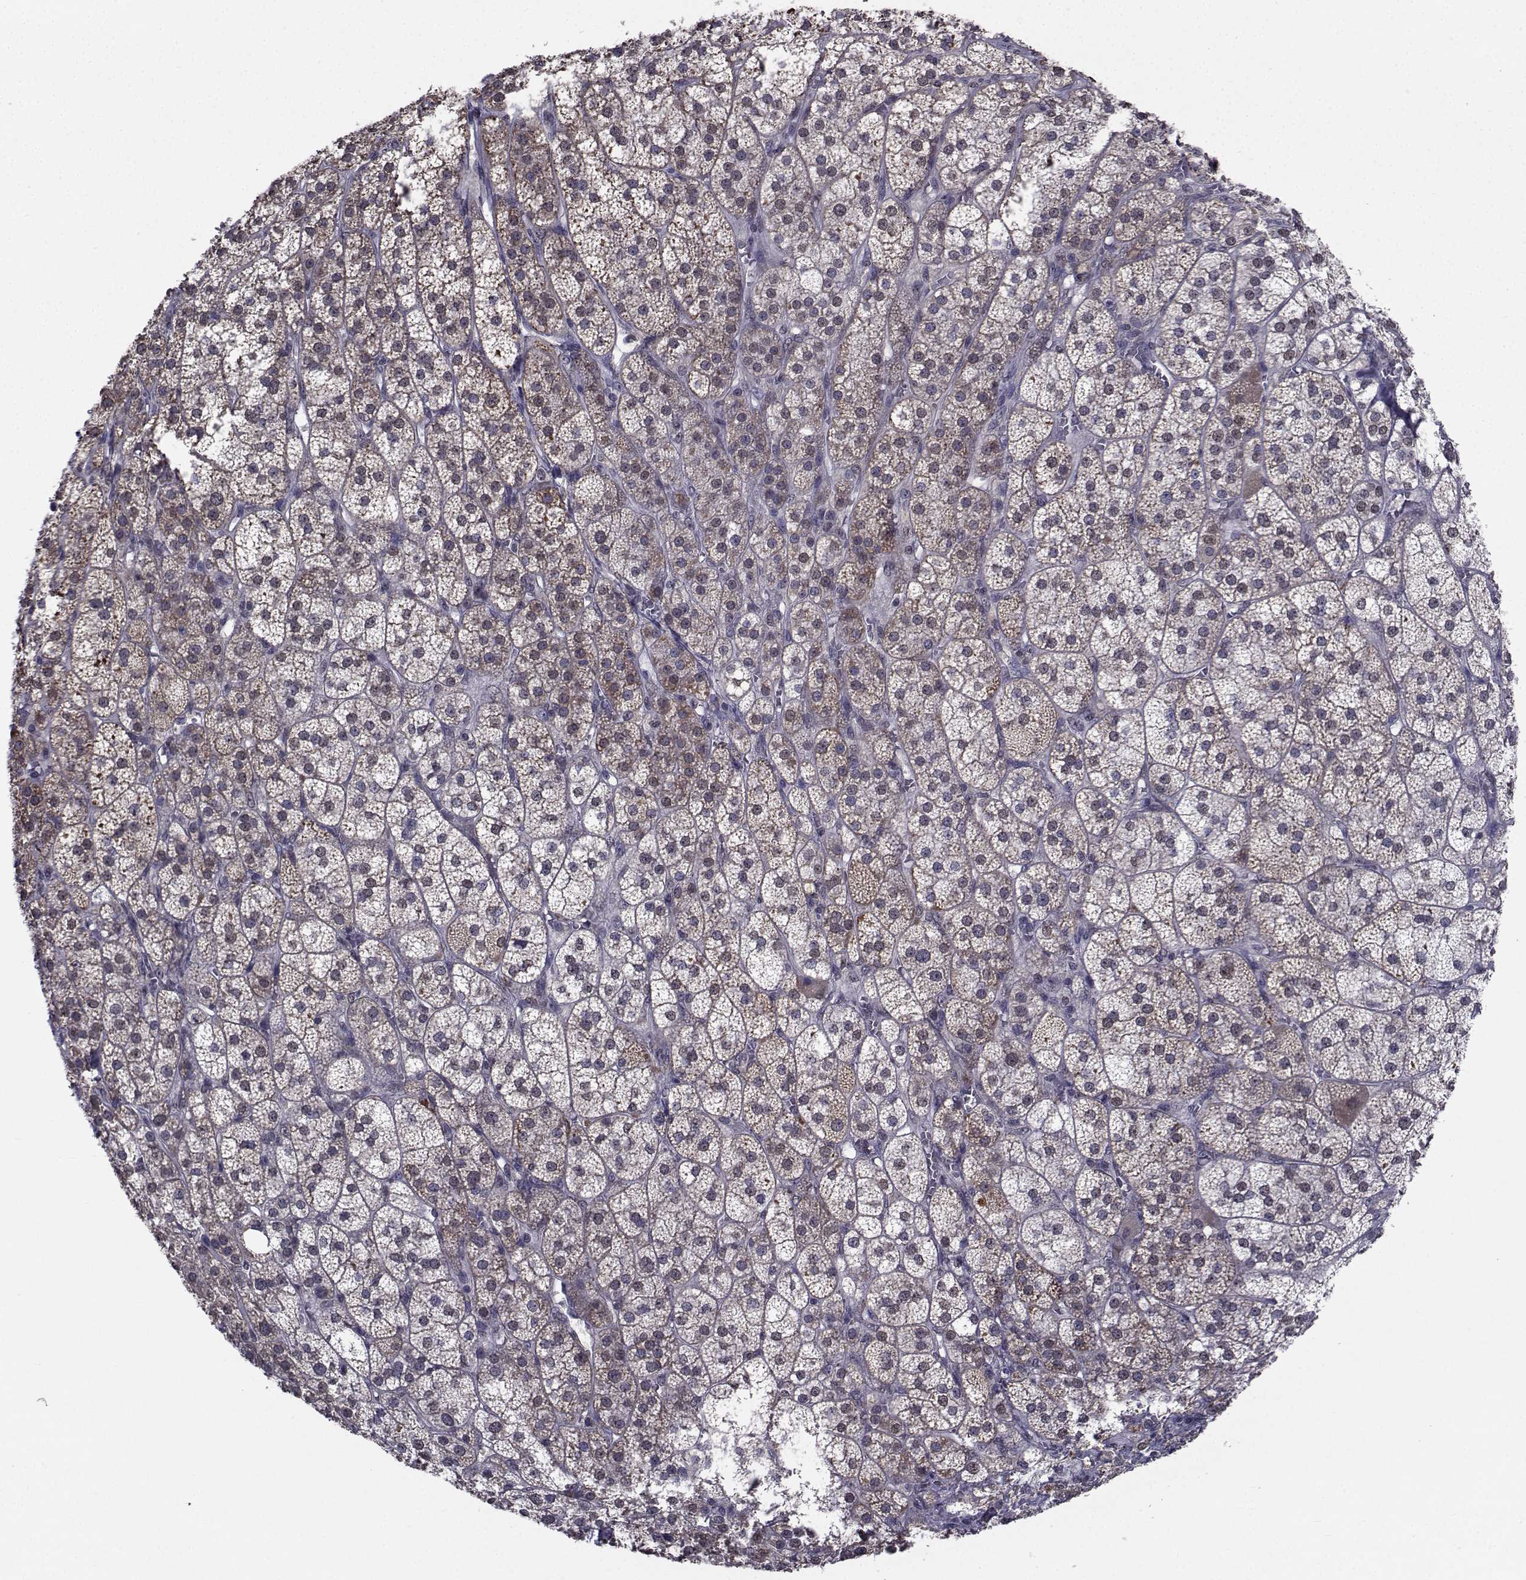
{"staining": {"intensity": "strong", "quantity": "25%-75%", "location": "cytoplasmic/membranous"}, "tissue": "adrenal gland", "cell_type": "Glandular cells", "image_type": "normal", "snomed": [{"axis": "morphology", "description": "Normal tissue, NOS"}, {"axis": "topography", "description": "Adrenal gland"}], "caption": "The micrograph reveals staining of normal adrenal gland, revealing strong cytoplasmic/membranous protein expression (brown color) within glandular cells. The staining is performed using DAB (3,3'-diaminobenzidine) brown chromogen to label protein expression. The nuclei are counter-stained blue using hematoxylin.", "gene": "CYP2S1", "patient": {"sex": "female", "age": 60}}